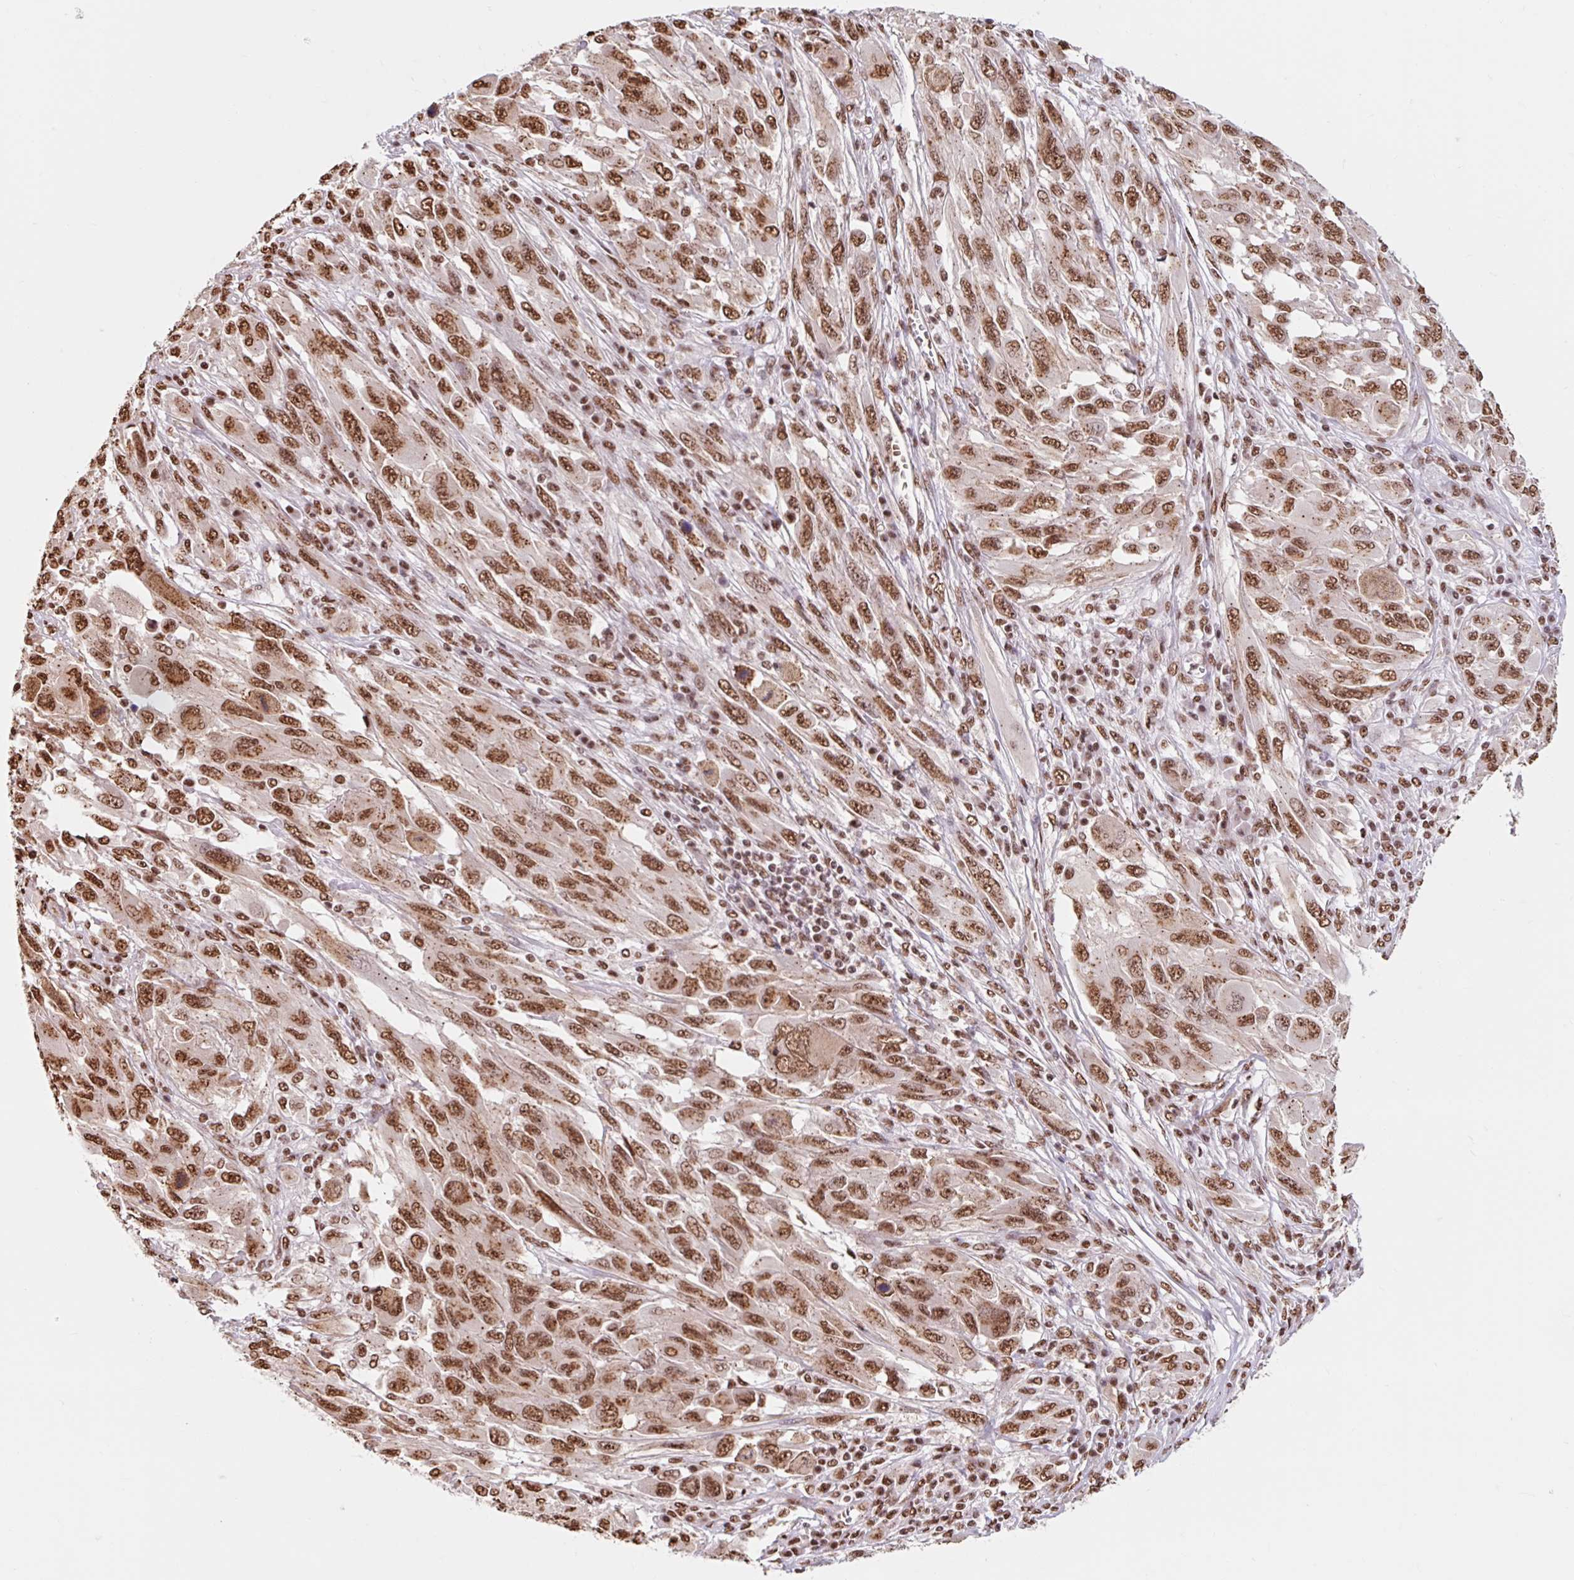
{"staining": {"intensity": "moderate", "quantity": ">75%", "location": "nuclear"}, "tissue": "melanoma", "cell_type": "Tumor cells", "image_type": "cancer", "snomed": [{"axis": "morphology", "description": "Malignant melanoma, NOS"}, {"axis": "topography", "description": "Skin"}], "caption": "Malignant melanoma stained with a brown dye exhibits moderate nuclear positive positivity in about >75% of tumor cells.", "gene": "BICRA", "patient": {"sex": "female", "age": 91}}